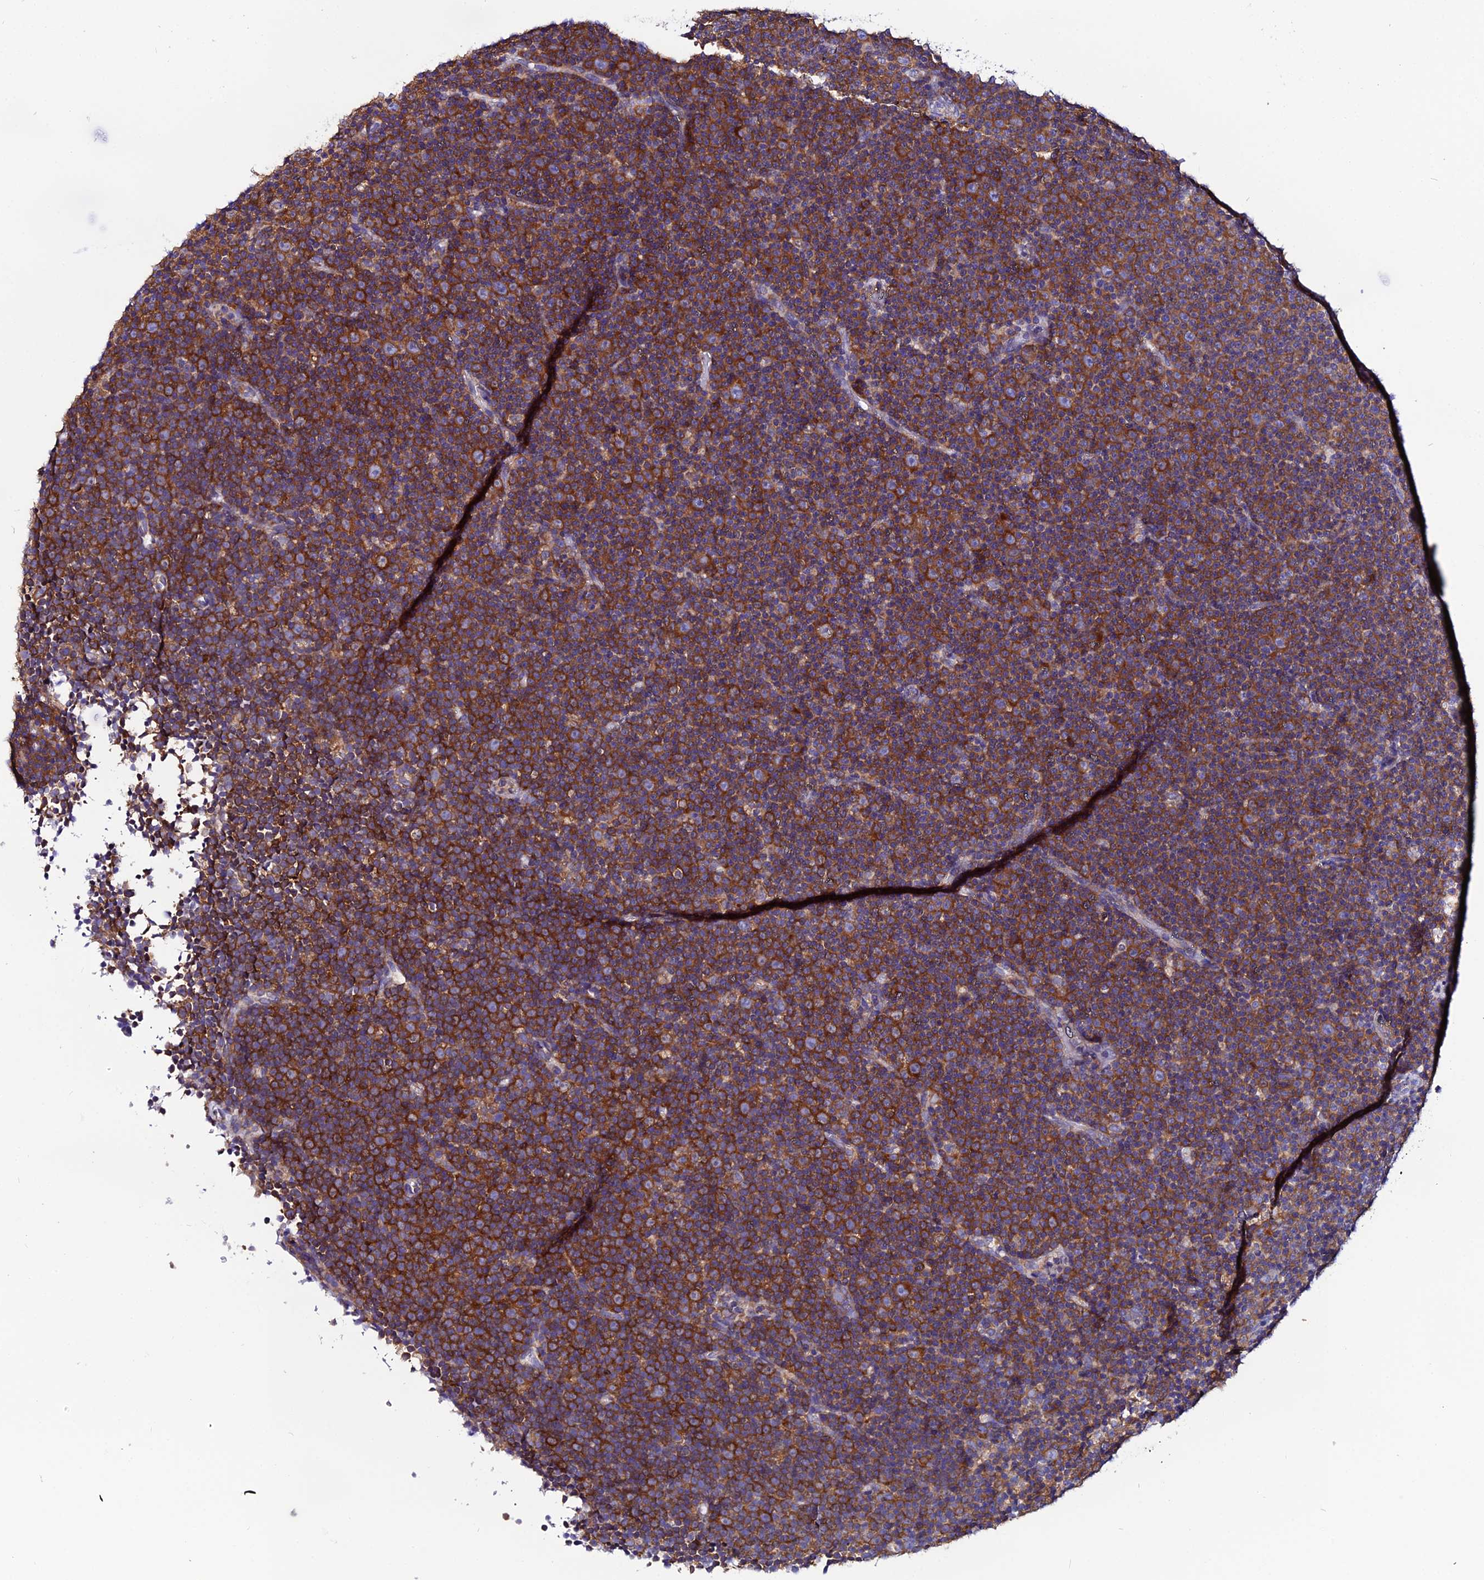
{"staining": {"intensity": "strong", "quantity": ">75%", "location": "cytoplasmic/membranous"}, "tissue": "lymphoma", "cell_type": "Tumor cells", "image_type": "cancer", "snomed": [{"axis": "morphology", "description": "Malignant lymphoma, non-Hodgkin's type, Low grade"}, {"axis": "topography", "description": "Lymph node"}], "caption": "Lymphoma stained with immunohistochemistry reveals strong cytoplasmic/membranous expression in about >75% of tumor cells.", "gene": "EEF1G", "patient": {"sex": "female", "age": 67}}